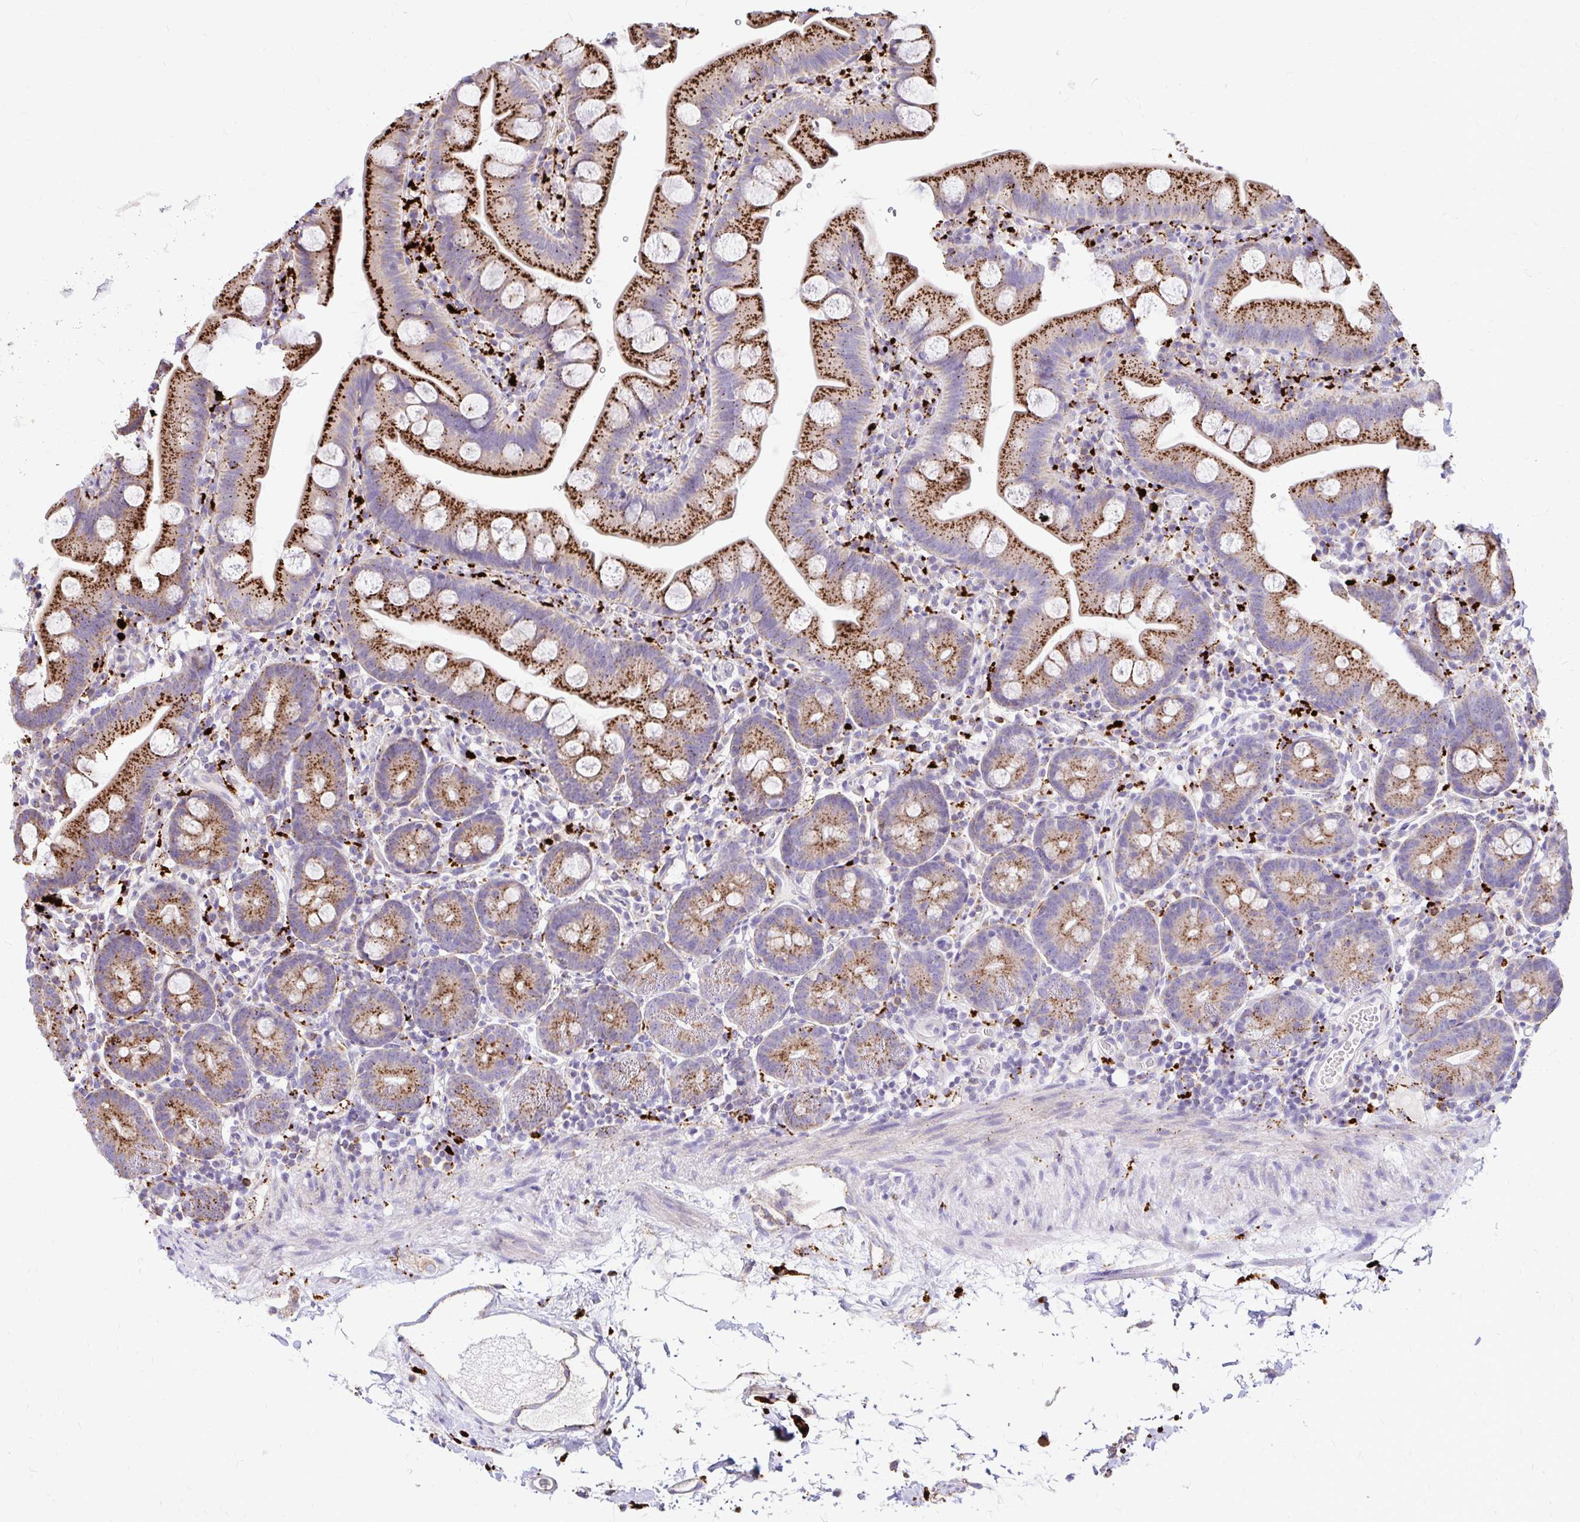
{"staining": {"intensity": "strong", "quantity": ">75%", "location": "cytoplasmic/membranous"}, "tissue": "small intestine", "cell_type": "Glandular cells", "image_type": "normal", "snomed": [{"axis": "morphology", "description": "Normal tissue, NOS"}, {"axis": "topography", "description": "Small intestine"}], "caption": "This histopathology image exhibits IHC staining of normal human small intestine, with high strong cytoplasmic/membranous staining in about >75% of glandular cells.", "gene": "FUCA1", "patient": {"sex": "female", "age": 68}}